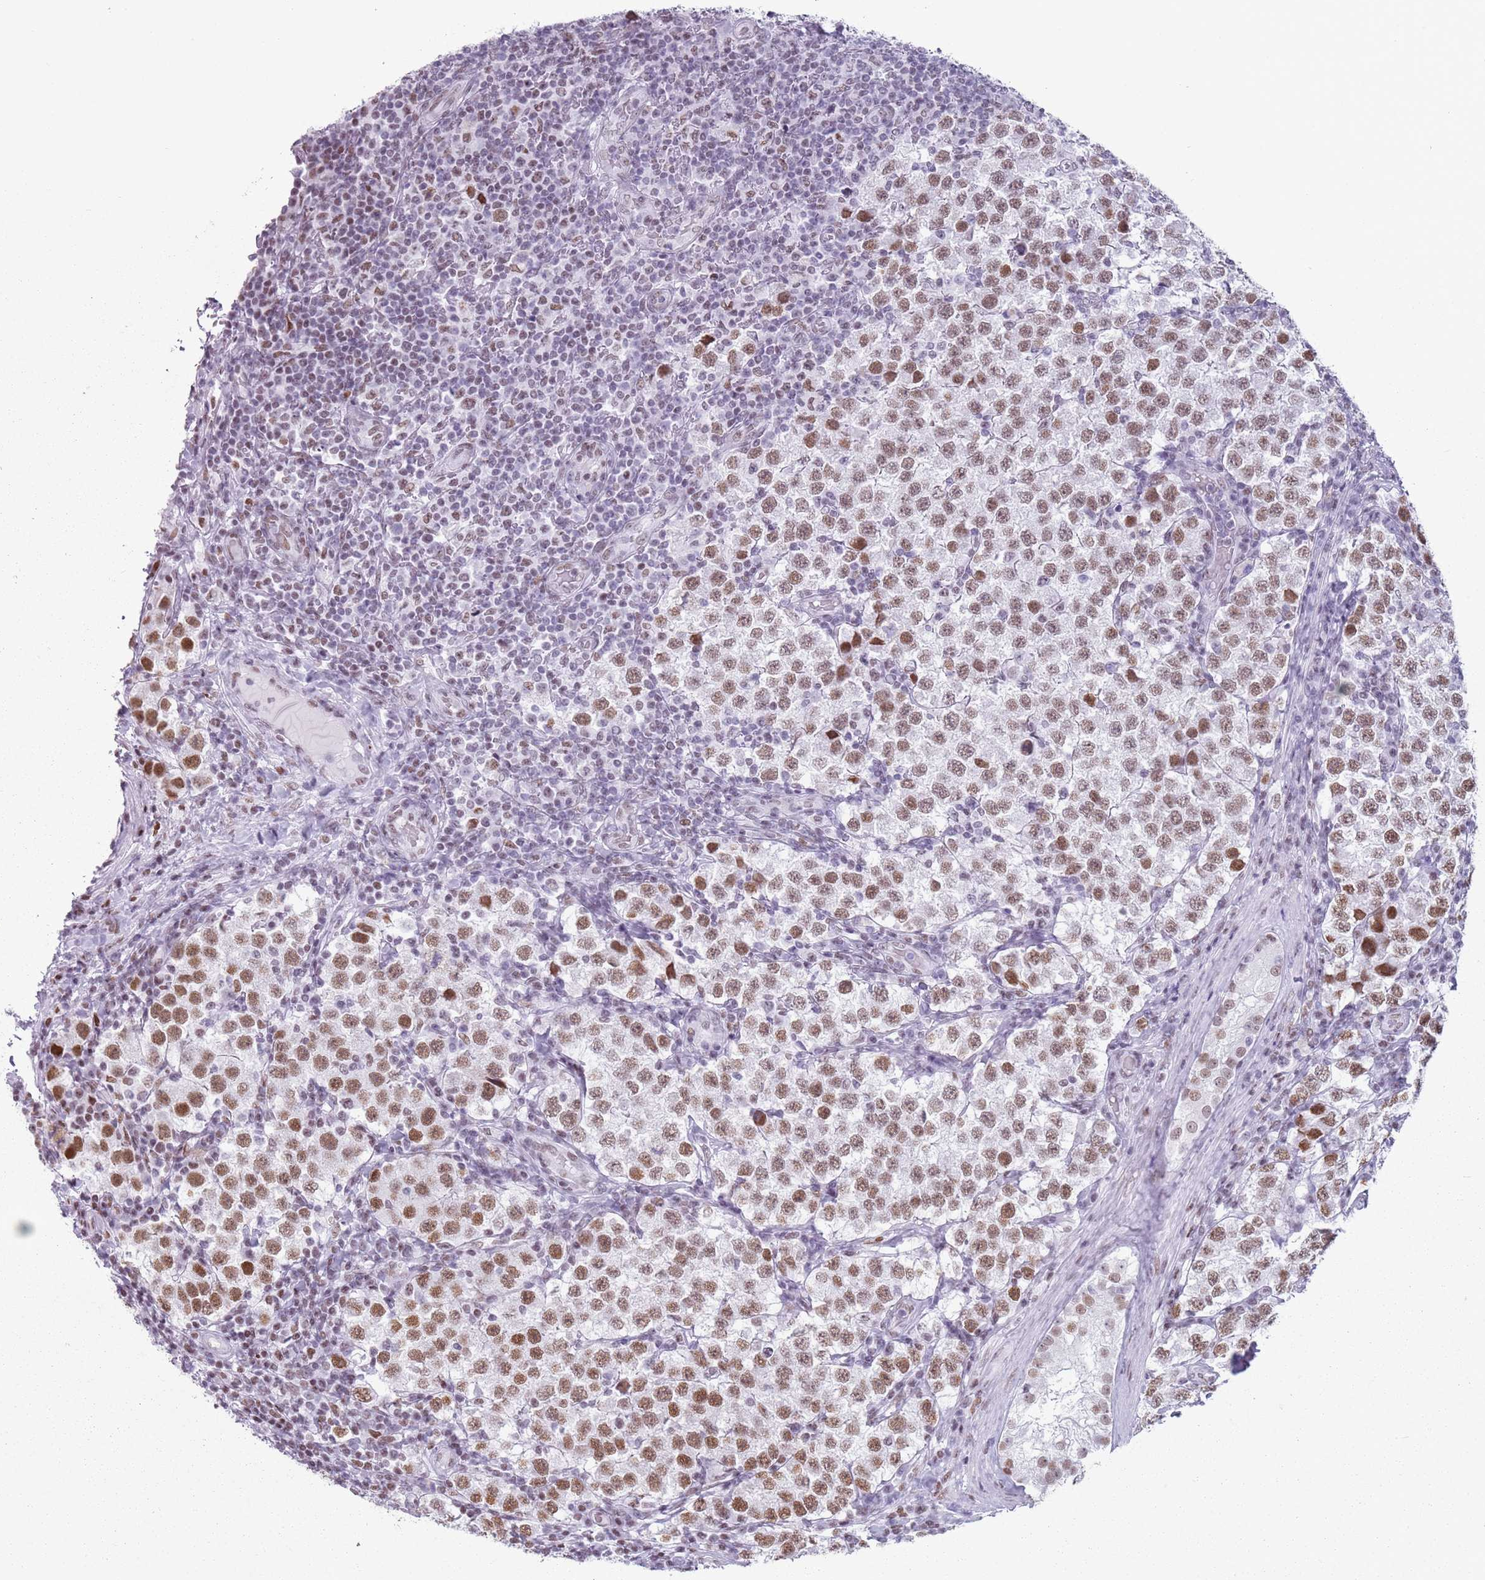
{"staining": {"intensity": "moderate", "quantity": ">75%", "location": "nuclear"}, "tissue": "testis cancer", "cell_type": "Tumor cells", "image_type": "cancer", "snomed": [{"axis": "morphology", "description": "Seminoma, NOS"}, {"axis": "topography", "description": "Testis"}], "caption": "Immunohistochemical staining of testis cancer exhibits moderate nuclear protein expression in approximately >75% of tumor cells.", "gene": "FAM104B", "patient": {"sex": "male", "age": 34}}